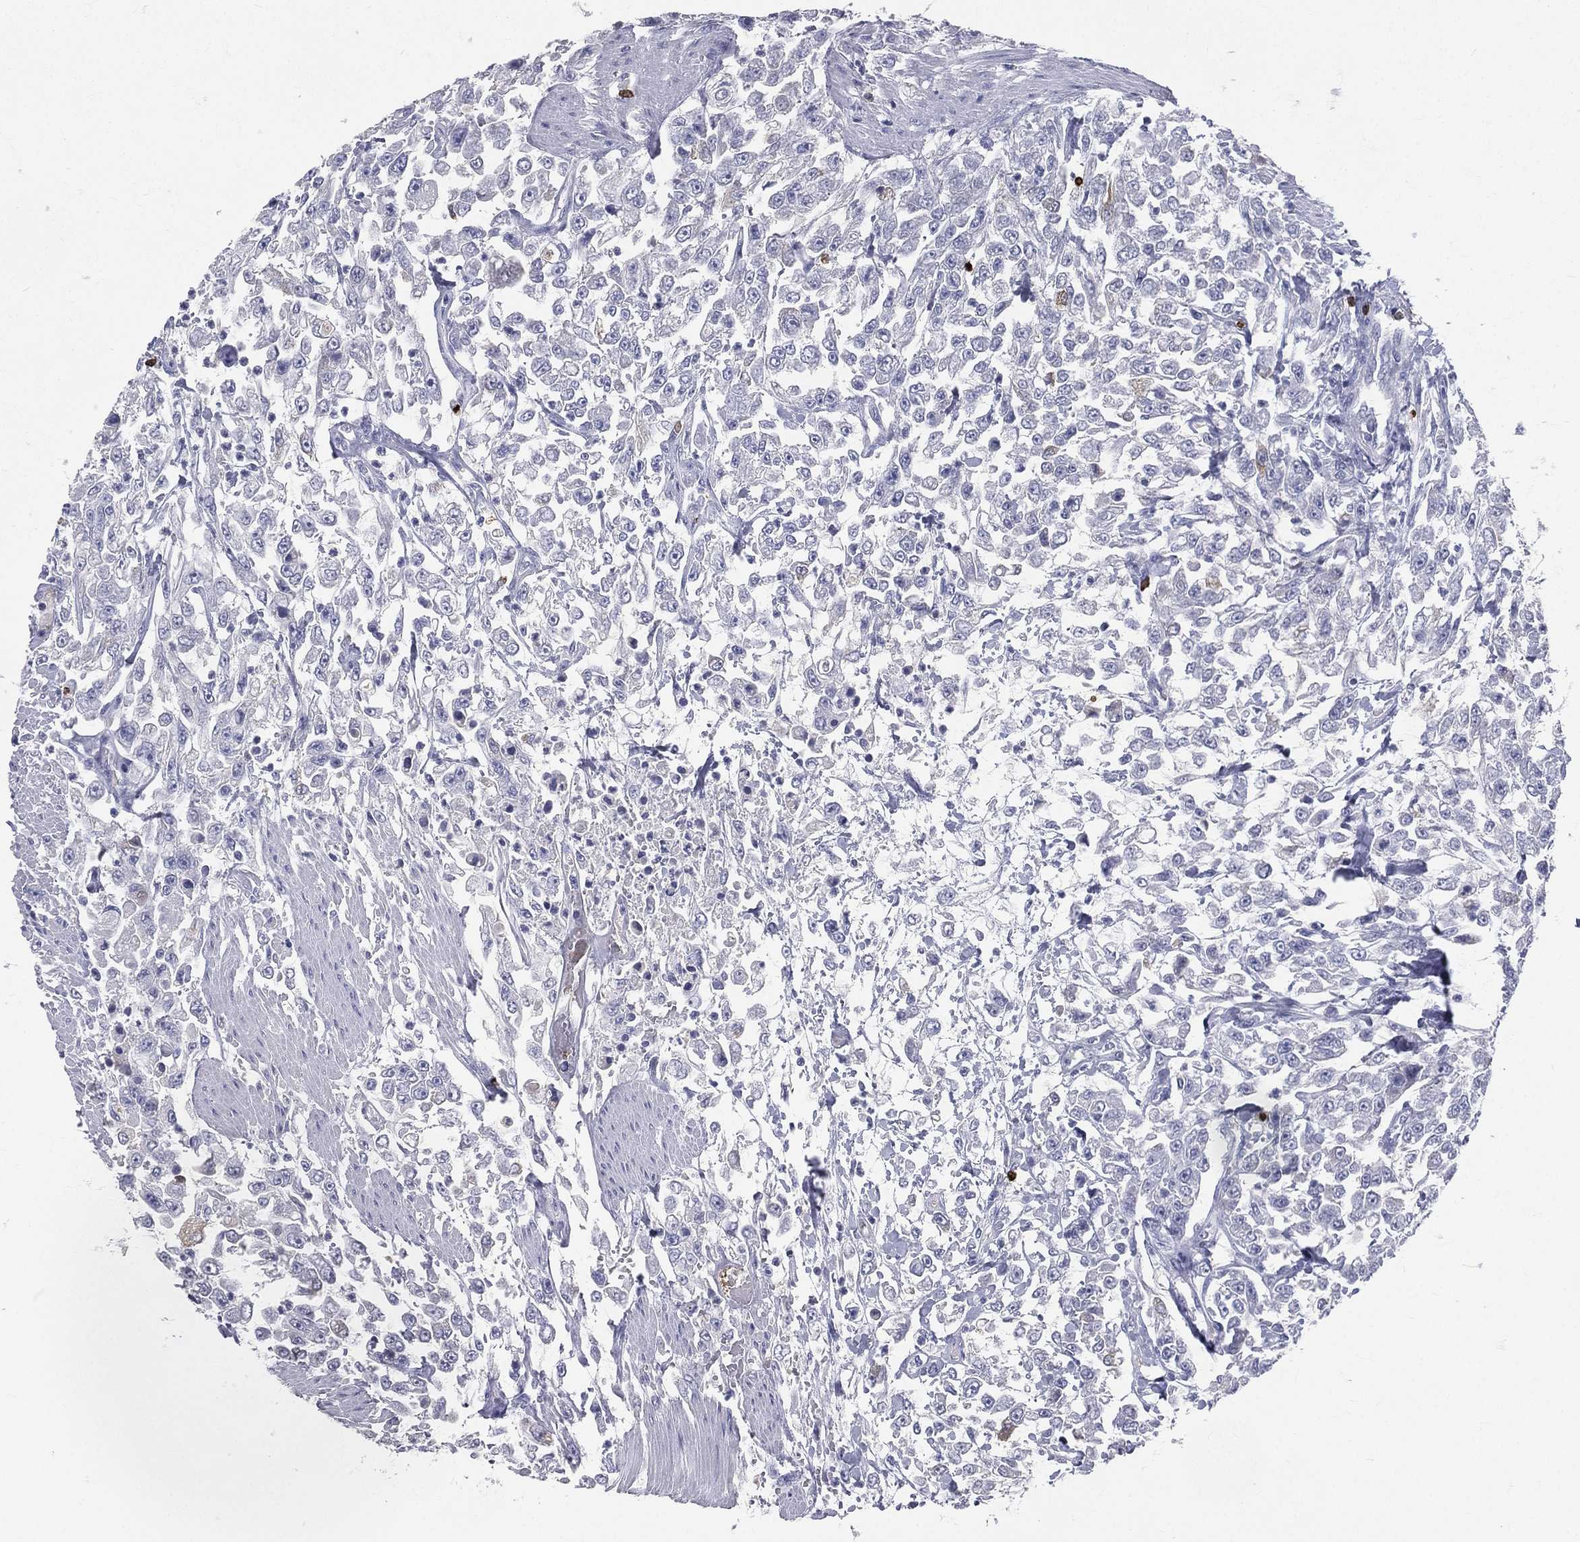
{"staining": {"intensity": "negative", "quantity": "none", "location": "none"}, "tissue": "urothelial cancer", "cell_type": "Tumor cells", "image_type": "cancer", "snomed": [{"axis": "morphology", "description": "Urothelial carcinoma, High grade"}, {"axis": "topography", "description": "Urinary bladder"}], "caption": "This photomicrograph is of urothelial cancer stained with immunohistochemistry (IHC) to label a protein in brown with the nuclei are counter-stained blue. There is no positivity in tumor cells.", "gene": "CTSW", "patient": {"sex": "male", "age": 46}}